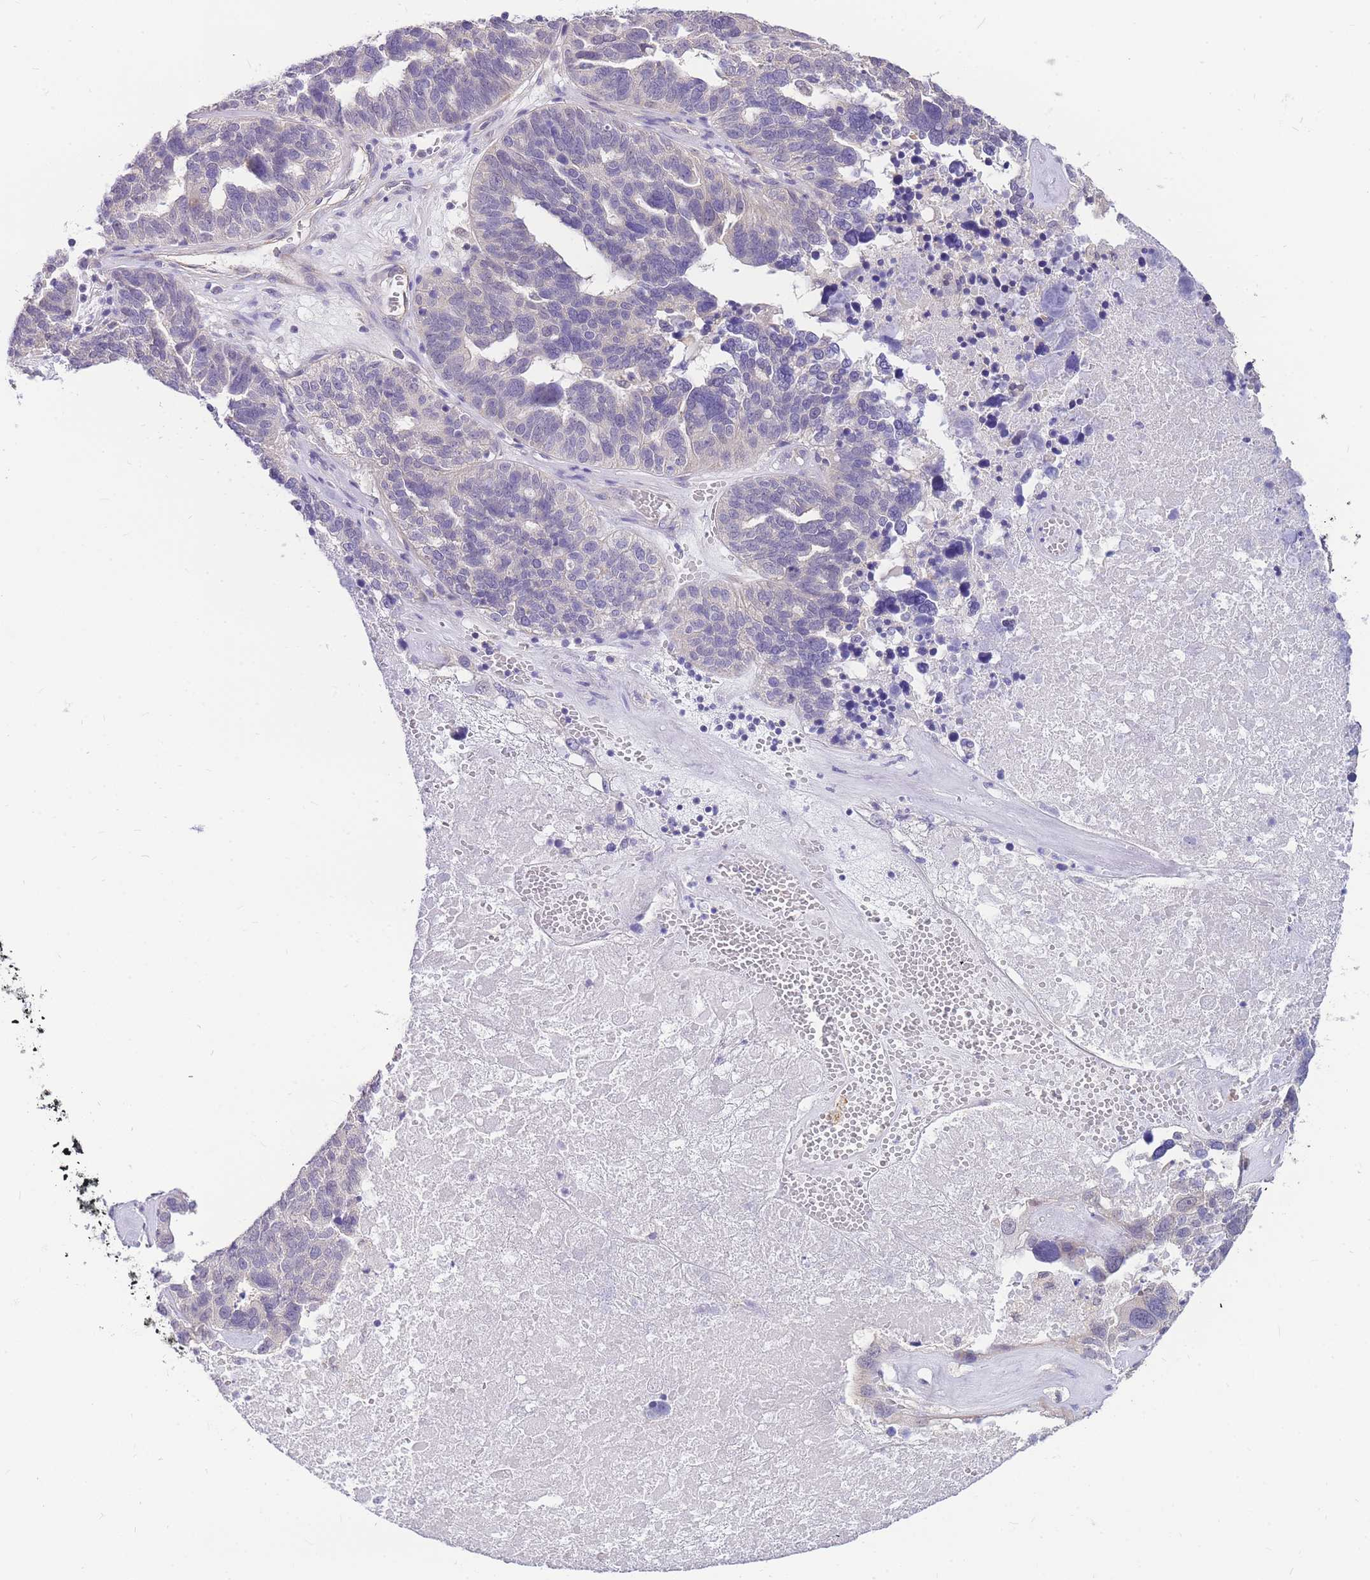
{"staining": {"intensity": "negative", "quantity": "none", "location": "none"}, "tissue": "ovarian cancer", "cell_type": "Tumor cells", "image_type": "cancer", "snomed": [{"axis": "morphology", "description": "Cystadenocarcinoma, serous, NOS"}, {"axis": "topography", "description": "Ovary"}], "caption": "Immunohistochemistry of human ovarian cancer (serous cystadenocarcinoma) displays no positivity in tumor cells.", "gene": "S100PBP", "patient": {"sex": "female", "age": 59}}